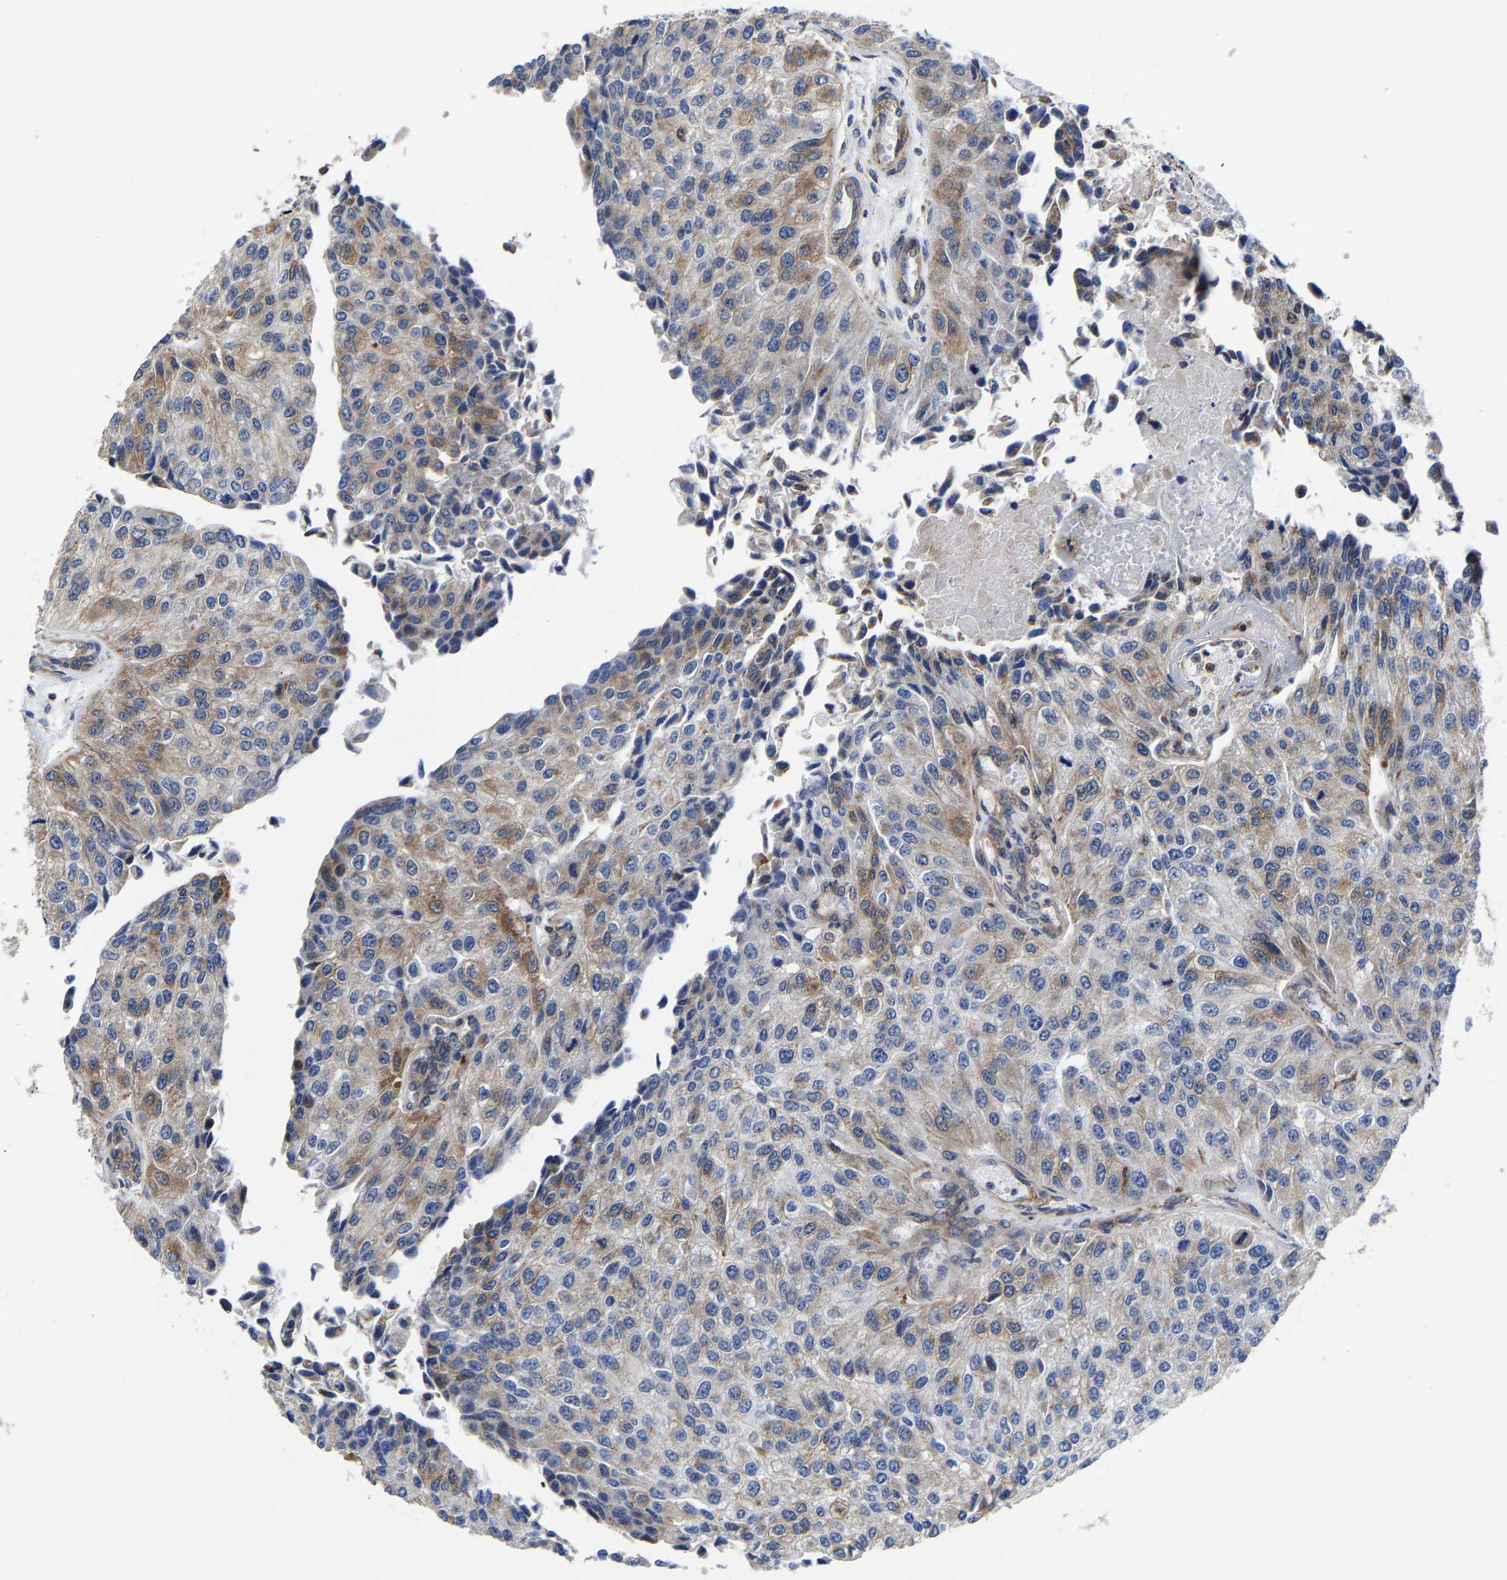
{"staining": {"intensity": "moderate", "quantity": "<25%", "location": "cytoplasmic/membranous"}, "tissue": "urothelial cancer", "cell_type": "Tumor cells", "image_type": "cancer", "snomed": [{"axis": "morphology", "description": "Urothelial carcinoma, High grade"}, {"axis": "topography", "description": "Kidney"}, {"axis": "topography", "description": "Urinary bladder"}], "caption": "Immunohistochemistry (IHC) (DAB) staining of urothelial carcinoma (high-grade) displays moderate cytoplasmic/membranous protein expression in approximately <25% of tumor cells. The protein of interest is stained brown, and the nuclei are stained in blue (DAB (3,3'-diaminobenzidine) IHC with brightfield microscopy, high magnification).", "gene": "PFKFB3", "patient": {"sex": "male", "age": 77}}